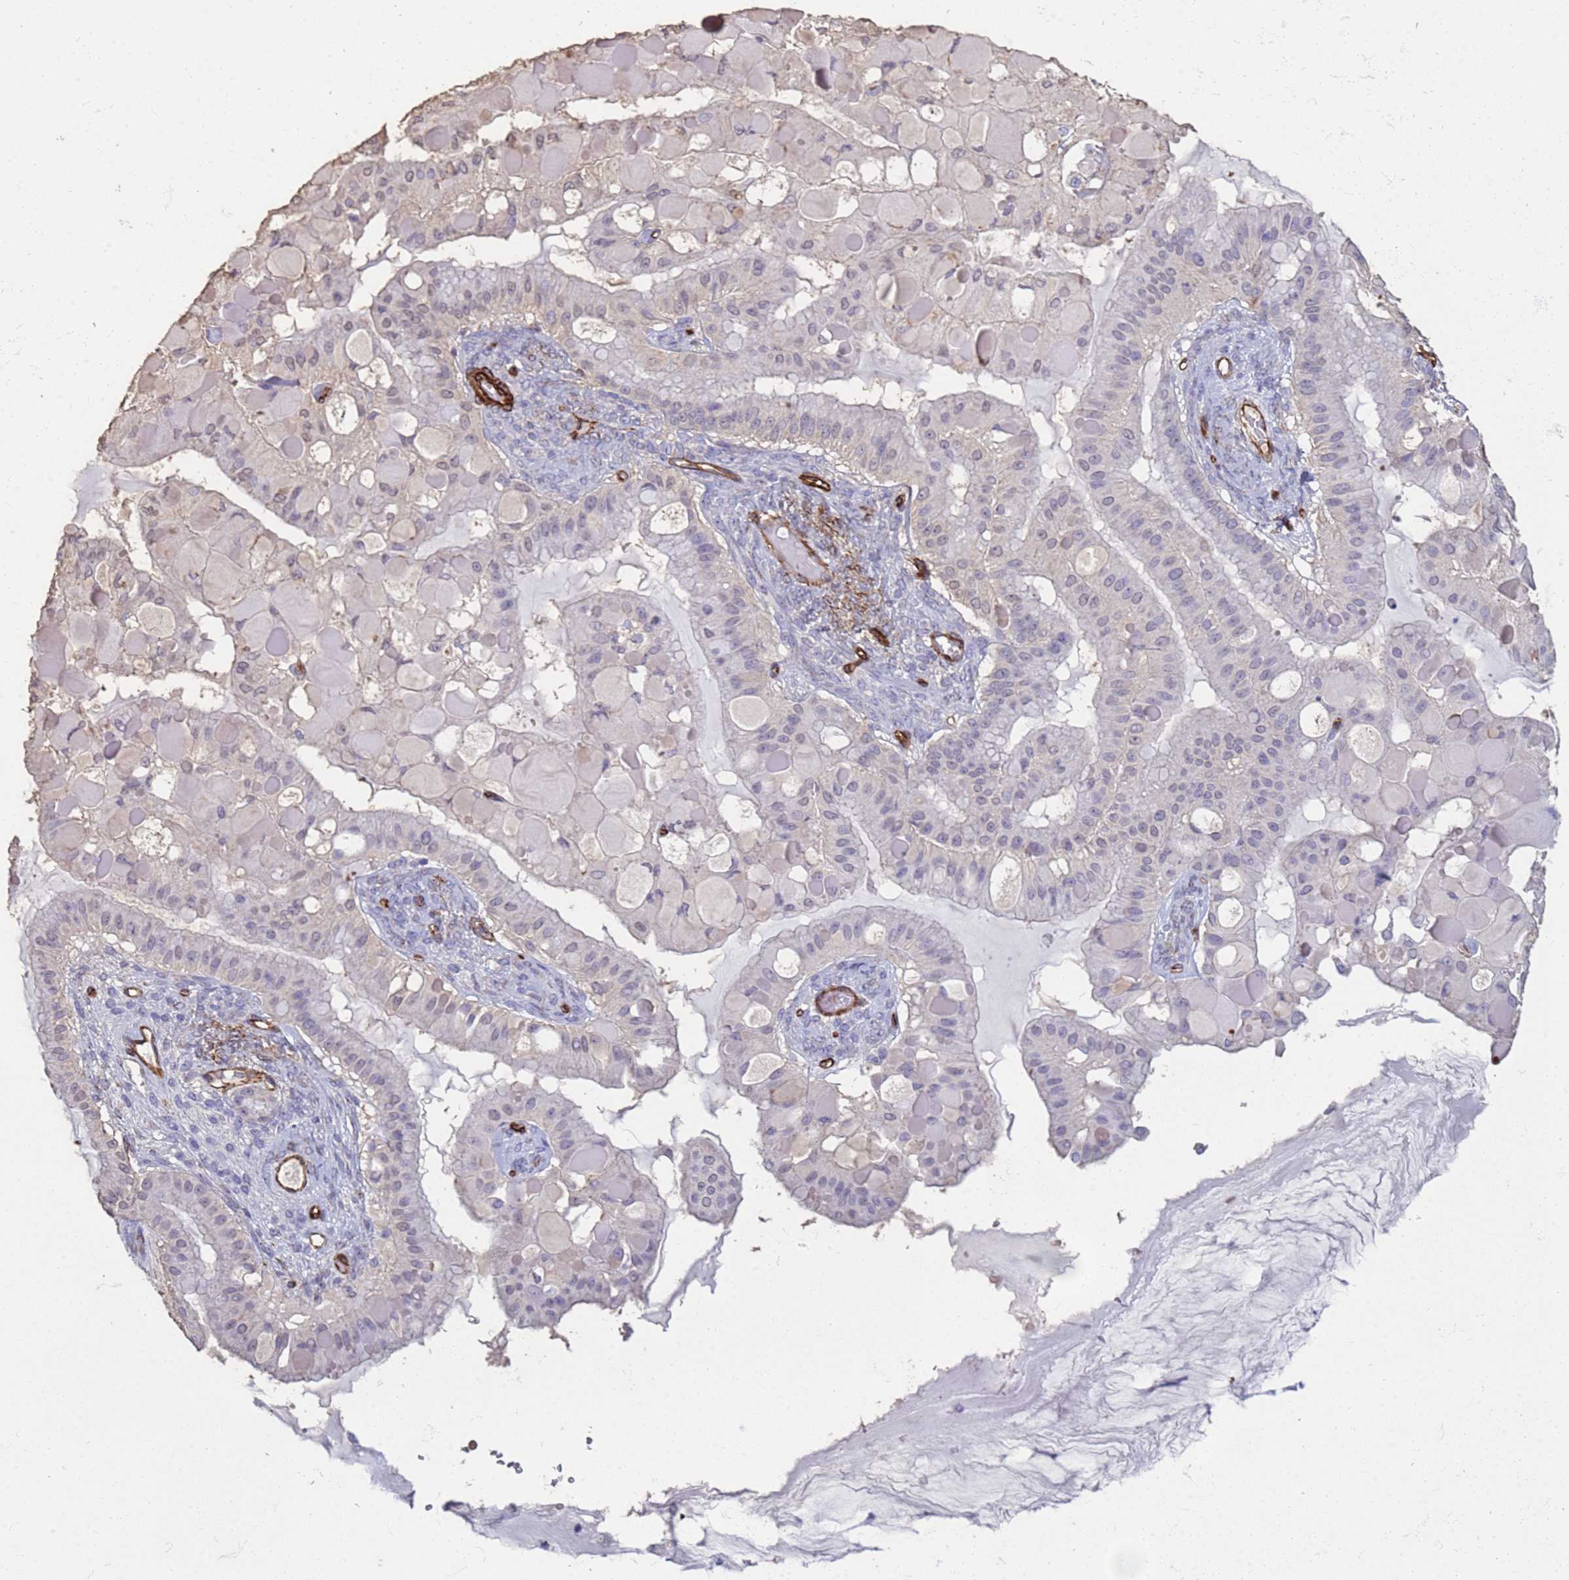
{"staining": {"intensity": "negative", "quantity": "none", "location": "none"}, "tissue": "ovarian cancer", "cell_type": "Tumor cells", "image_type": "cancer", "snomed": [{"axis": "morphology", "description": "Cystadenocarcinoma, mucinous, NOS"}, {"axis": "topography", "description": "Ovary"}], "caption": "A micrograph of ovarian cancer (mucinous cystadenocarcinoma) stained for a protein demonstrates no brown staining in tumor cells. (DAB (3,3'-diaminobenzidine) IHC, high magnification).", "gene": "GASK1A", "patient": {"sex": "female", "age": 61}}